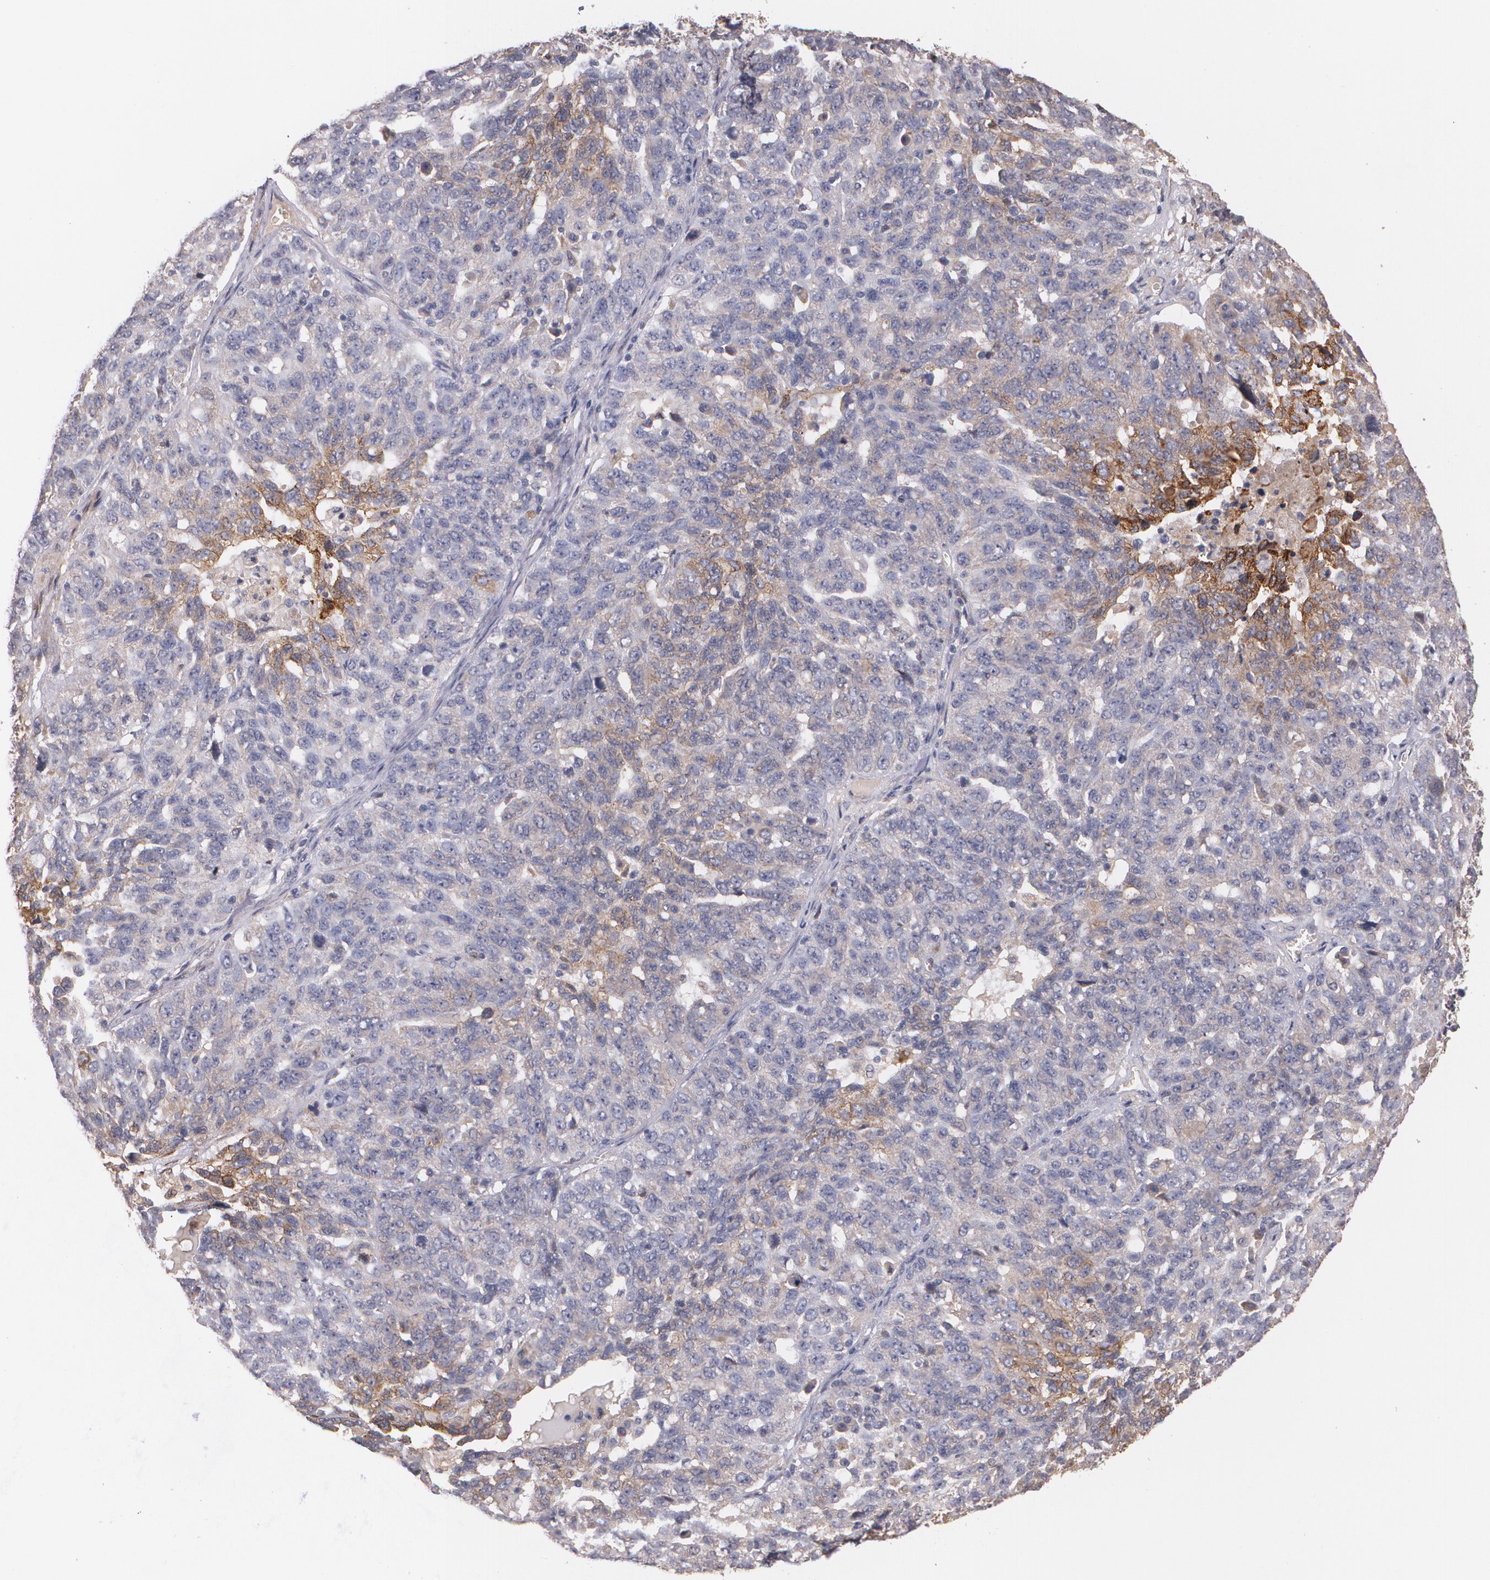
{"staining": {"intensity": "weak", "quantity": "<25%", "location": "cytoplasmic/membranous"}, "tissue": "ovarian cancer", "cell_type": "Tumor cells", "image_type": "cancer", "snomed": [{"axis": "morphology", "description": "Cystadenocarcinoma, serous, NOS"}, {"axis": "topography", "description": "Ovary"}], "caption": "Tumor cells are negative for brown protein staining in ovarian cancer (serous cystadenocarcinoma).", "gene": "IFNGR2", "patient": {"sex": "female", "age": 71}}